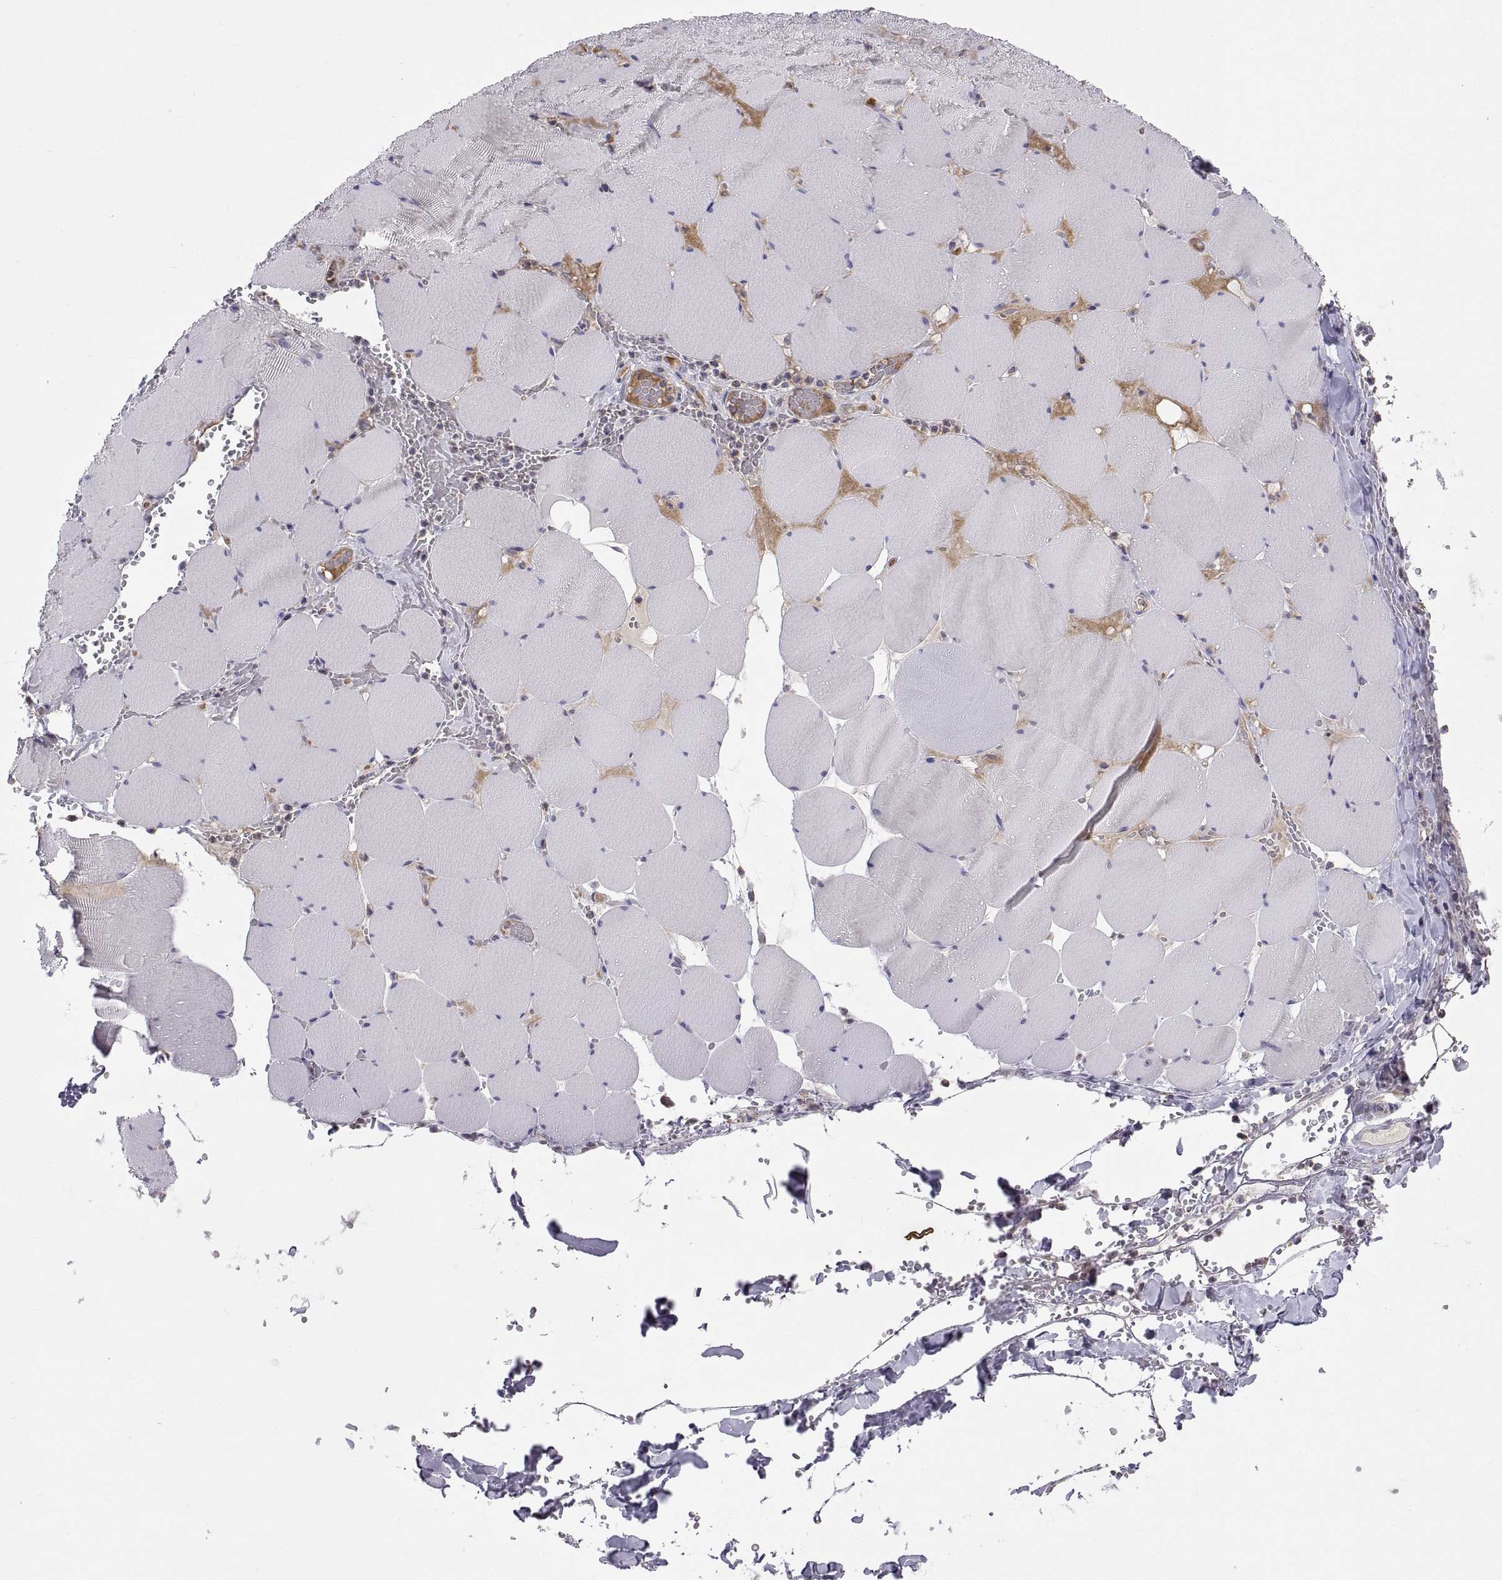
{"staining": {"intensity": "negative", "quantity": "none", "location": "none"}, "tissue": "skeletal muscle", "cell_type": "Myocytes", "image_type": "normal", "snomed": [{"axis": "morphology", "description": "Normal tissue, NOS"}, {"axis": "morphology", "description": "Malignant melanoma, Metastatic site"}, {"axis": "topography", "description": "Skeletal muscle"}], "caption": "Immunohistochemical staining of benign skeletal muscle reveals no significant expression in myocytes.", "gene": "PKP1", "patient": {"sex": "male", "age": 50}}